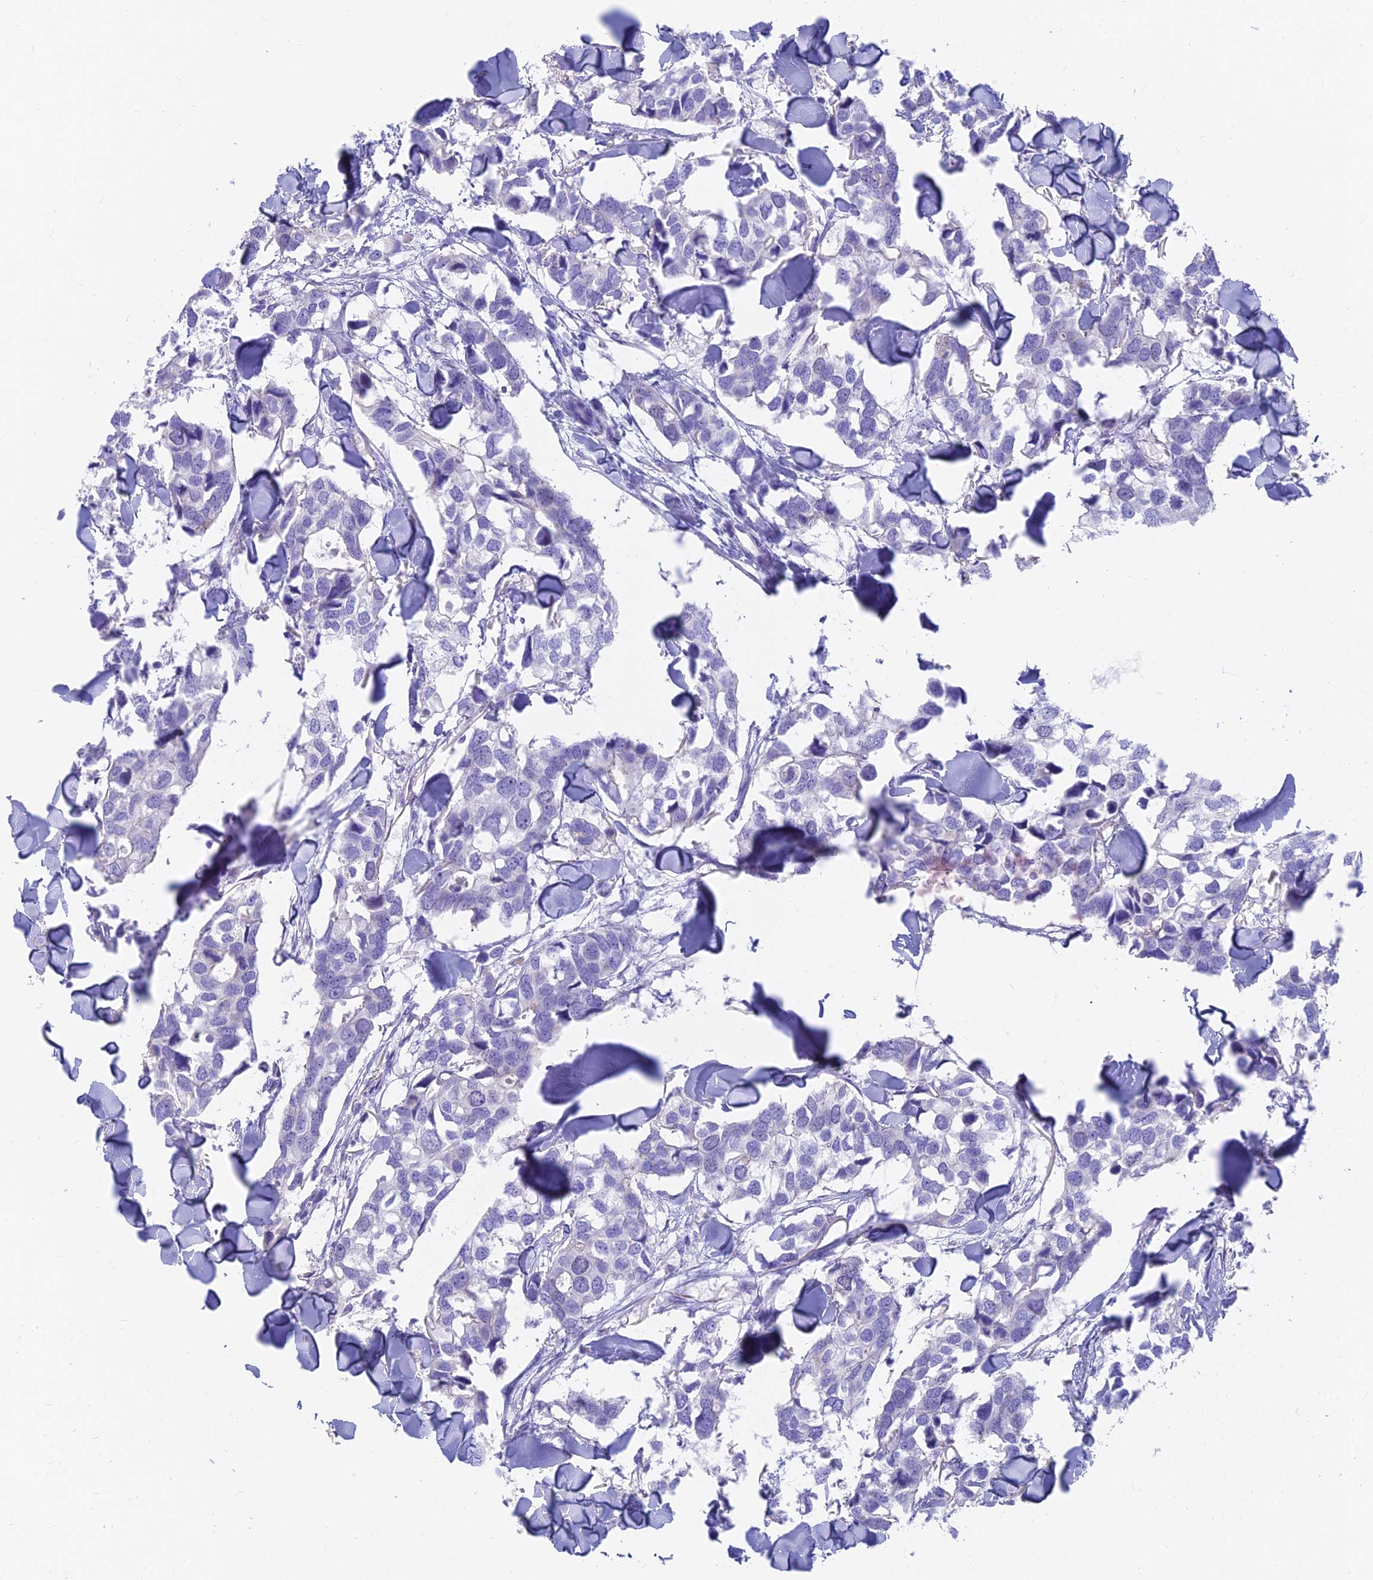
{"staining": {"intensity": "negative", "quantity": "none", "location": "none"}, "tissue": "breast cancer", "cell_type": "Tumor cells", "image_type": "cancer", "snomed": [{"axis": "morphology", "description": "Duct carcinoma"}, {"axis": "topography", "description": "Breast"}], "caption": "This is an immunohistochemistry photomicrograph of human breast cancer. There is no staining in tumor cells.", "gene": "FAM168B", "patient": {"sex": "female", "age": 83}}